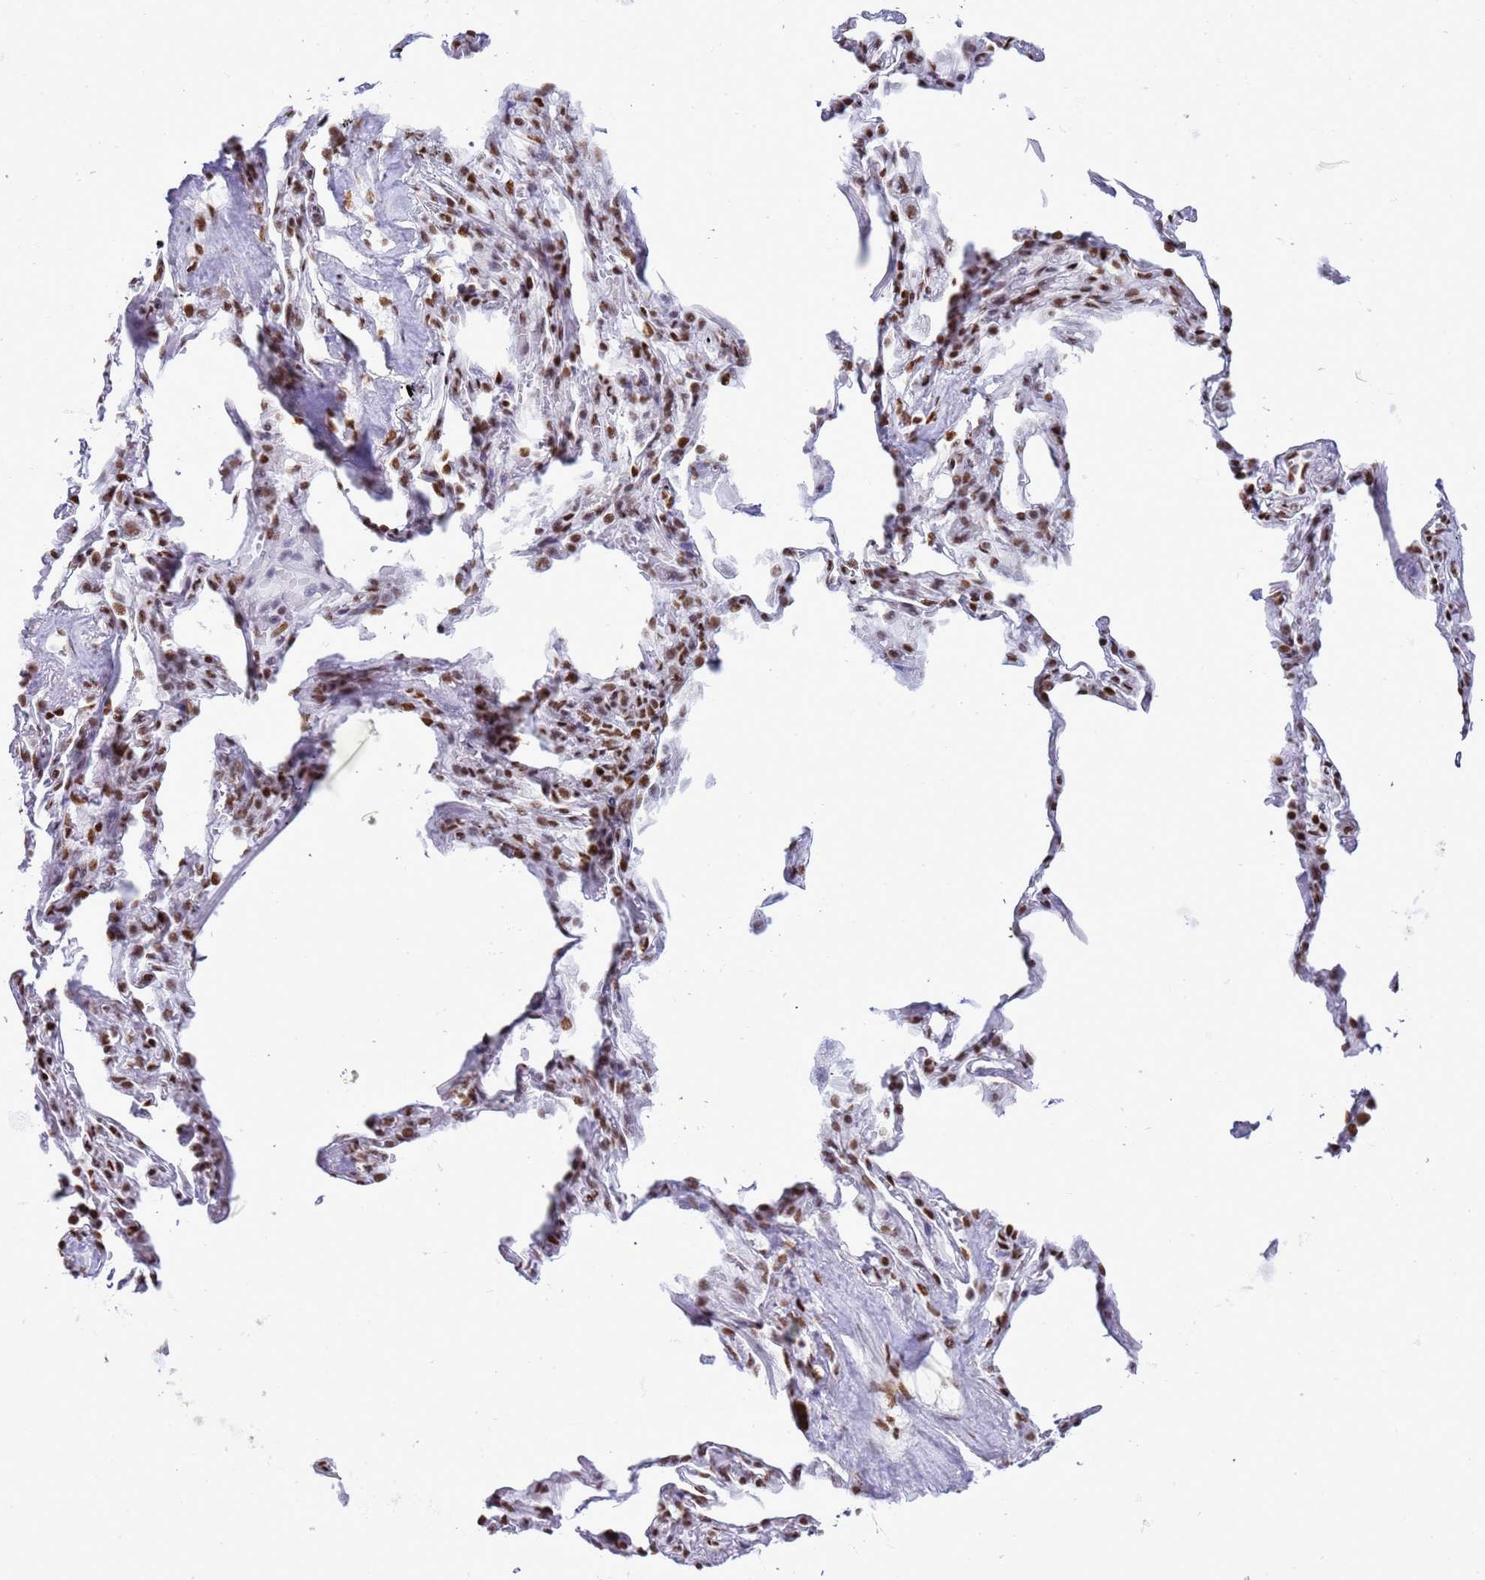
{"staining": {"intensity": "weak", "quantity": ">75%", "location": "nuclear"}, "tissue": "adipose tissue", "cell_type": "Adipocytes", "image_type": "normal", "snomed": [{"axis": "morphology", "description": "Normal tissue, NOS"}, {"axis": "topography", "description": "Lymph node"}, {"axis": "topography", "description": "Bronchus"}], "caption": "Protein positivity by immunohistochemistry (IHC) displays weak nuclear expression in approximately >75% of adipocytes in benign adipose tissue.", "gene": "RALY", "patient": {"sex": "male", "age": 63}}